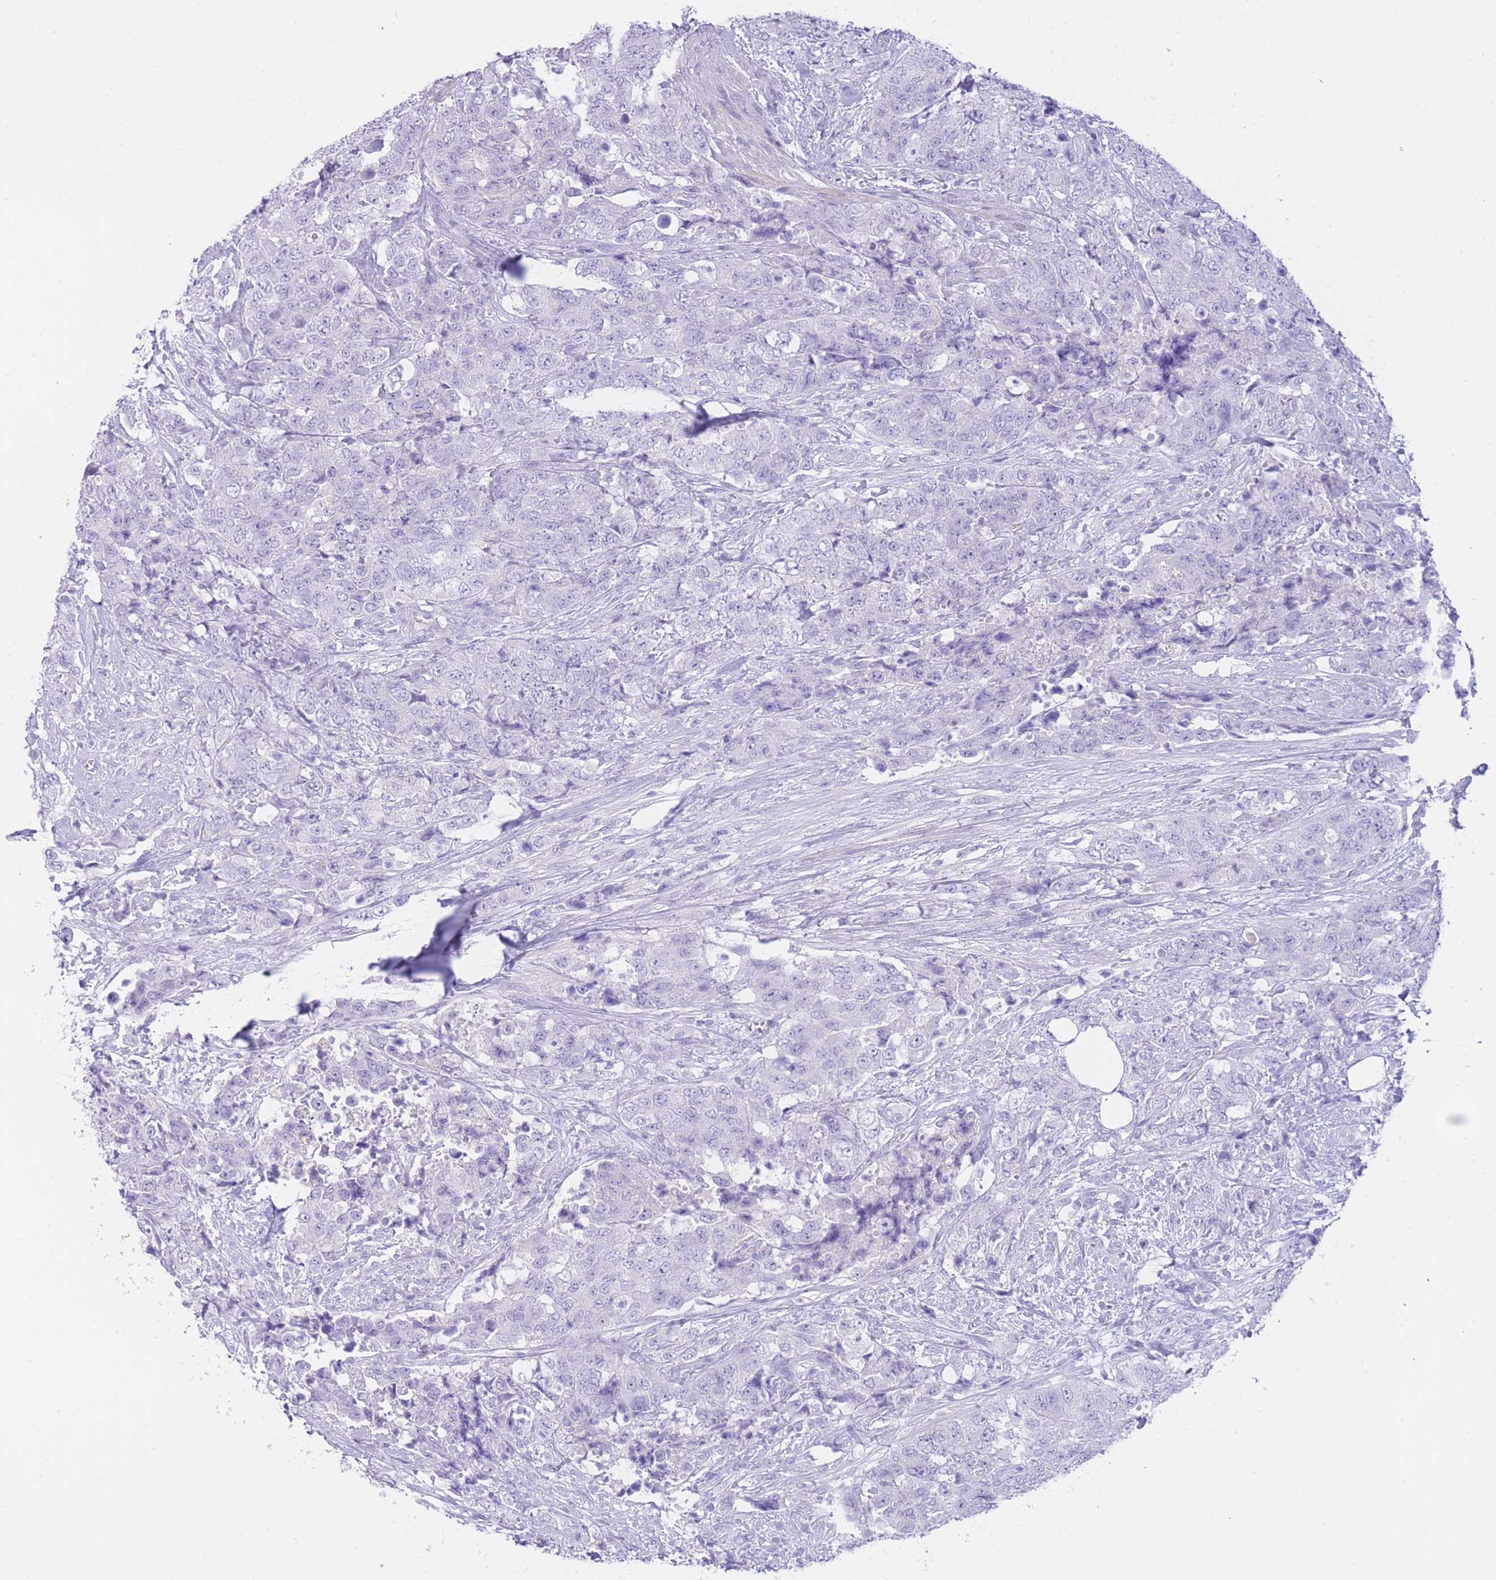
{"staining": {"intensity": "negative", "quantity": "none", "location": "none"}, "tissue": "urothelial cancer", "cell_type": "Tumor cells", "image_type": "cancer", "snomed": [{"axis": "morphology", "description": "Urothelial carcinoma, High grade"}, {"axis": "topography", "description": "Urinary bladder"}], "caption": "Immunohistochemistry (IHC) photomicrograph of neoplastic tissue: urothelial cancer stained with DAB (3,3'-diaminobenzidine) displays no significant protein staining in tumor cells. Nuclei are stained in blue.", "gene": "ZNF212", "patient": {"sex": "female", "age": 78}}